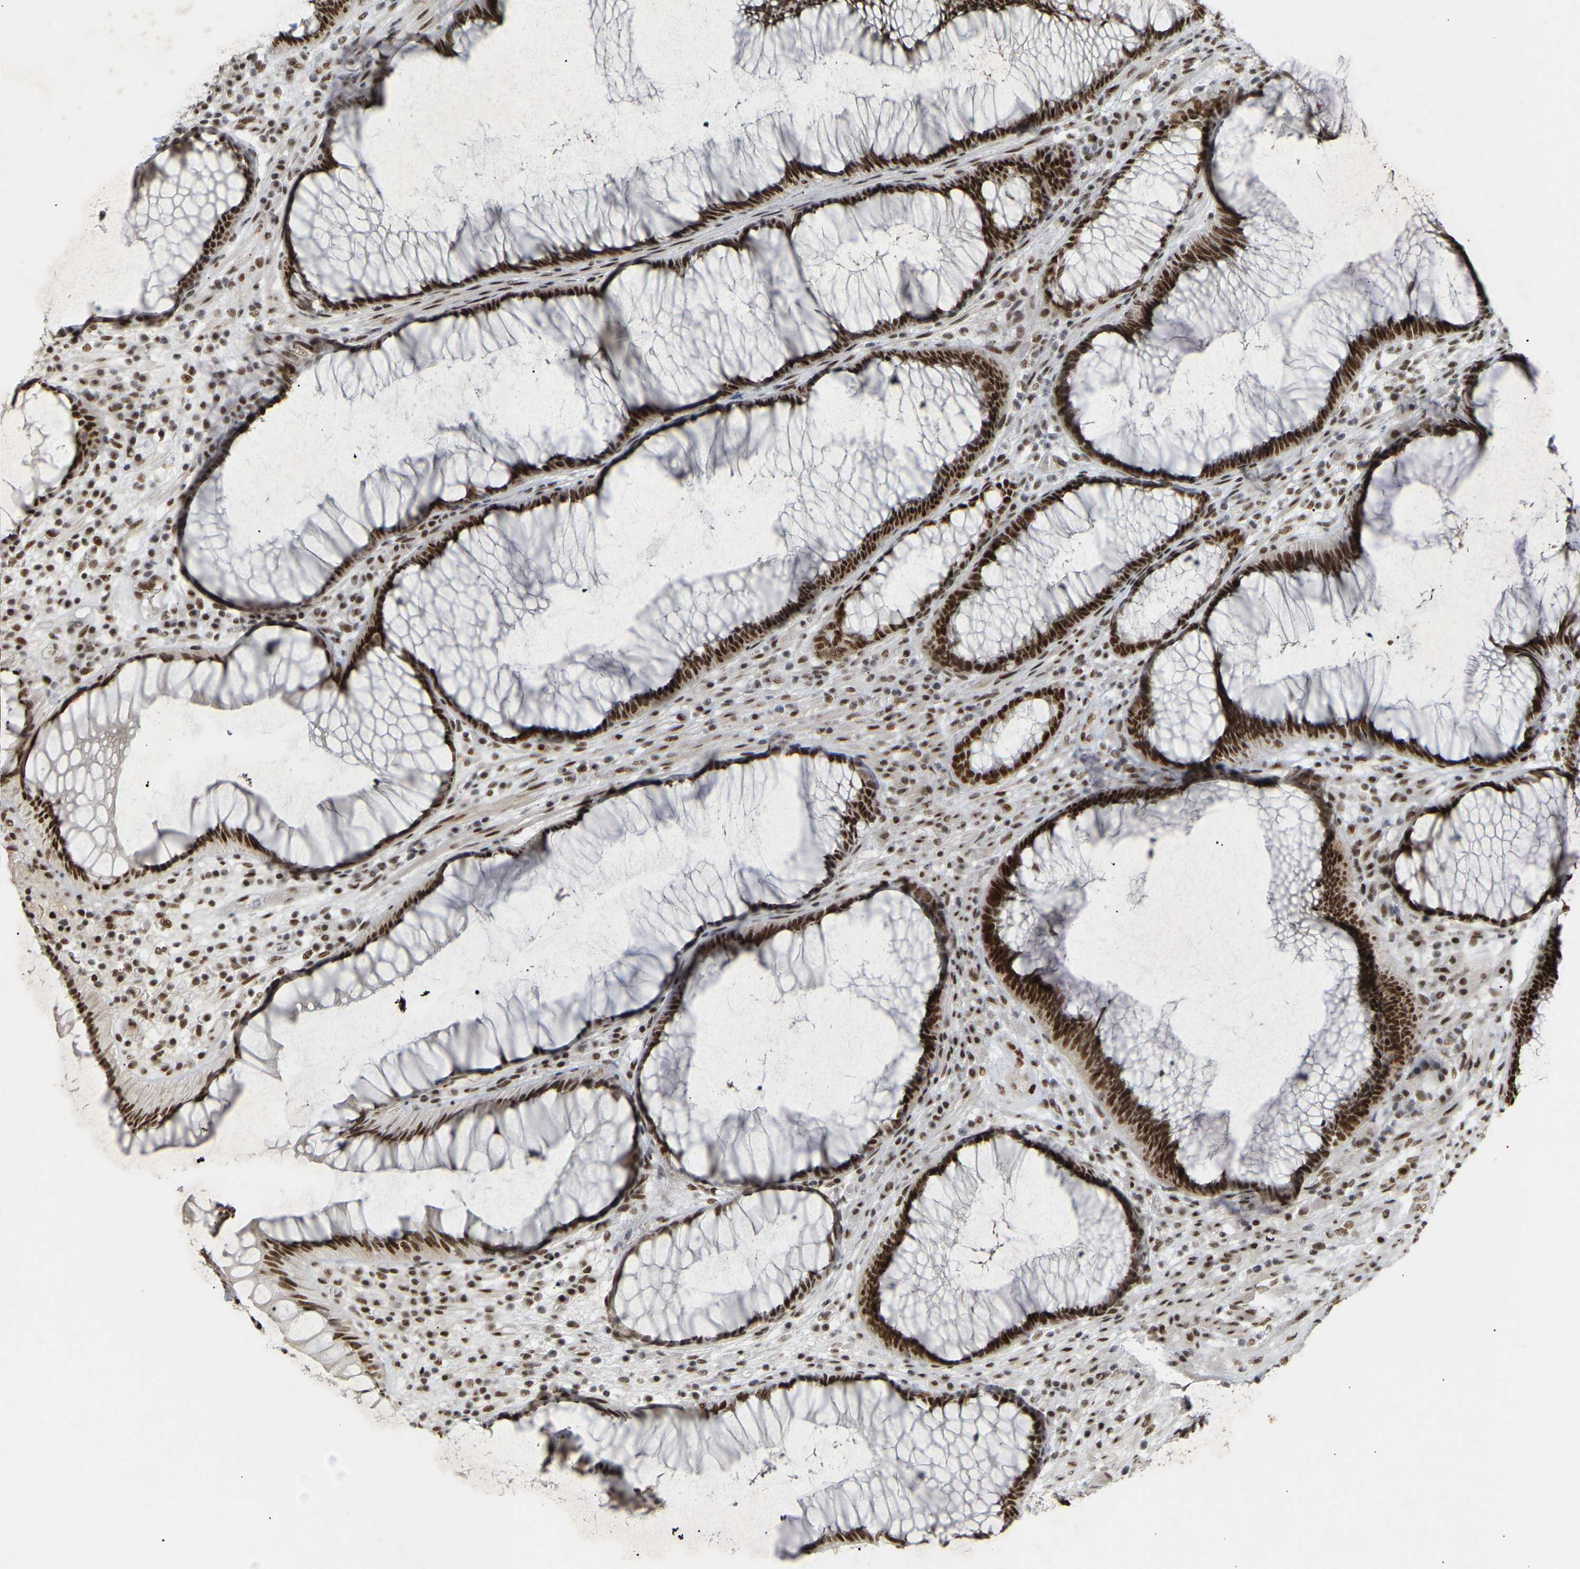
{"staining": {"intensity": "strong", "quantity": ">75%", "location": "nuclear"}, "tissue": "rectum", "cell_type": "Glandular cells", "image_type": "normal", "snomed": [{"axis": "morphology", "description": "Normal tissue, NOS"}, {"axis": "topography", "description": "Rectum"}], "caption": "A high amount of strong nuclear expression is identified in about >75% of glandular cells in normal rectum.", "gene": "NELFB", "patient": {"sex": "male", "age": 51}}